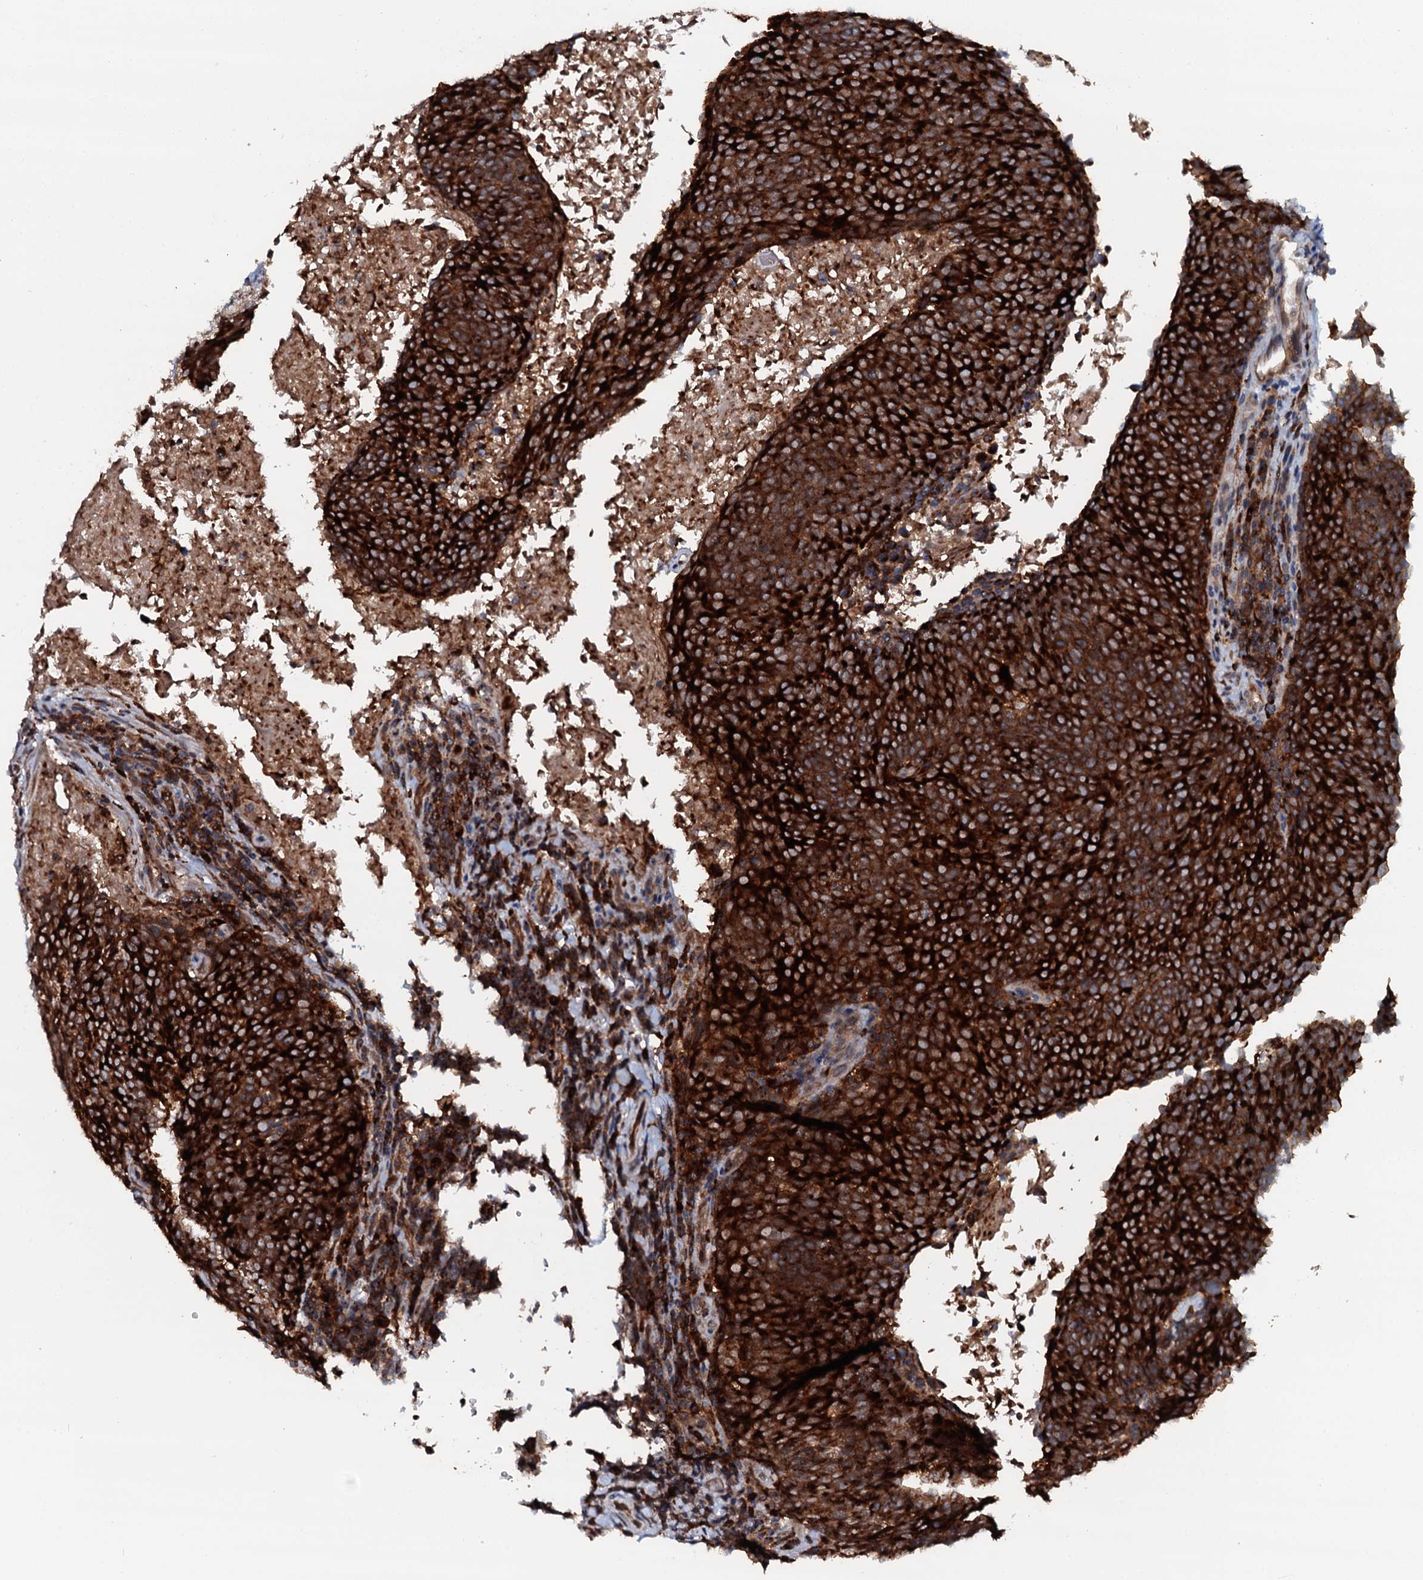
{"staining": {"intensity": "strong", "quantity": ">75%", "location": "cytoplasmic/membranous"}, "tissue": "head and neck cancer", "cell_type": "Tumor cells", "image_type": "cancer", "snomed": [{"axis": "morphology", "description": "Squamous cell carcinoma, NOS"}, {"axis": "morphology", "description": "Squamous cell carcinoma, metastatic, NOS"}, {"axis": "topography", "description": "Lymph node"}, {"axis": "topography", "description": "Head-Neck"}], "caption": "Tumor cells show high levels of strong cytoplasmic/membranous expression in about >75% of cells in human head and neck cancer (squamous cell carcinoma).", "gene": "VAMP8", "patient": {"sex": "male", "age": 62}}